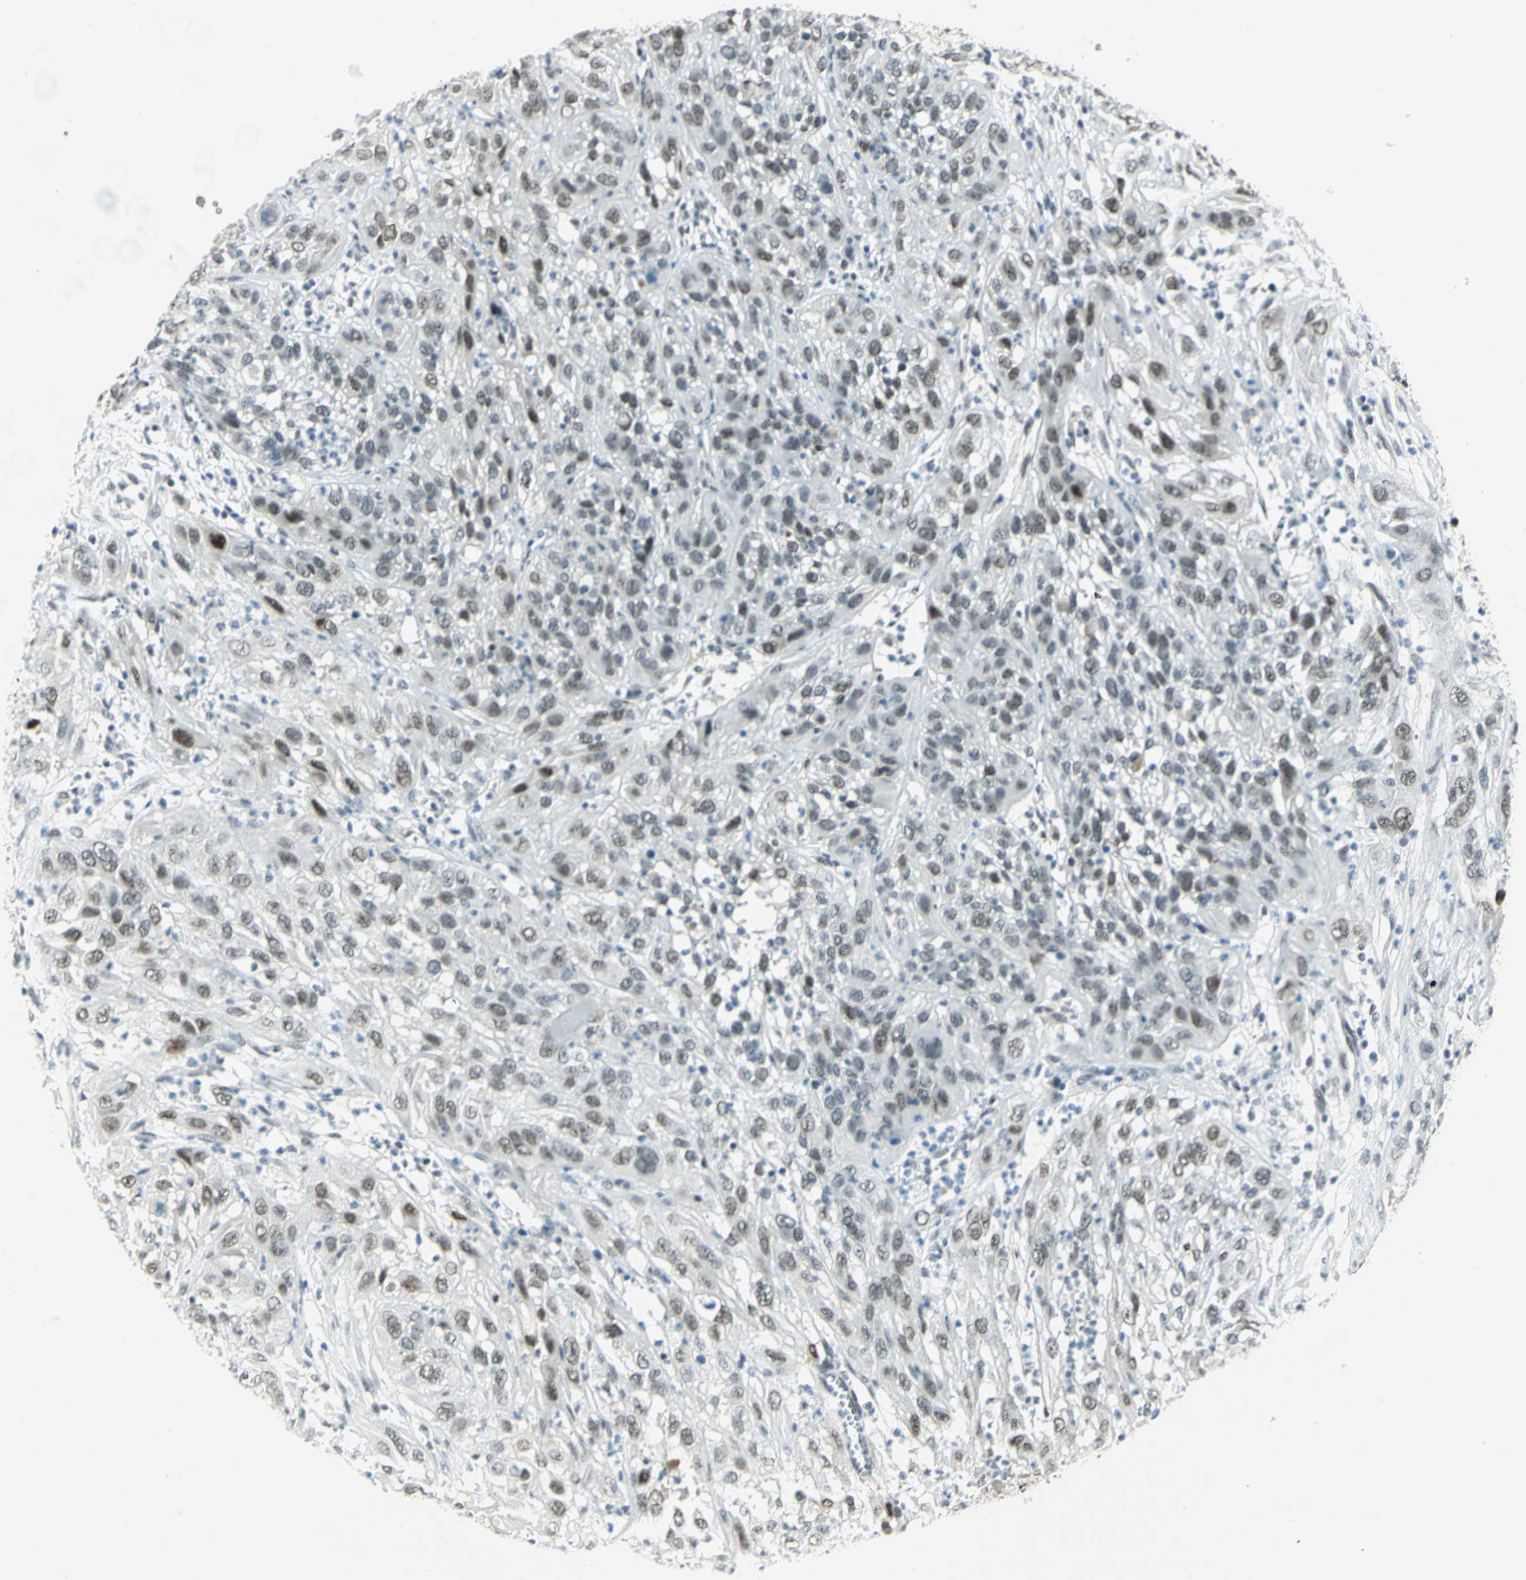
{"staining": {"intensity": "moderate", "quantity": "25%-75%", "location": "nuclear"}, "tissue": "cervical cancer", "cell_type": "Tumor cells", "image_type": "cancer", "snomed": [{"axis": "morphology", "description": "Squamous cell carcinoma, NOS"}, {"axis": "topography", "description": "Cervix"}], "caption": "Squamous cell carcinoma (cervical) stained with a protein marker demonstrates moderate staining in tumor cells.", "gene": "MTMR10", "patient": {"sex": "female", "age": 32}}